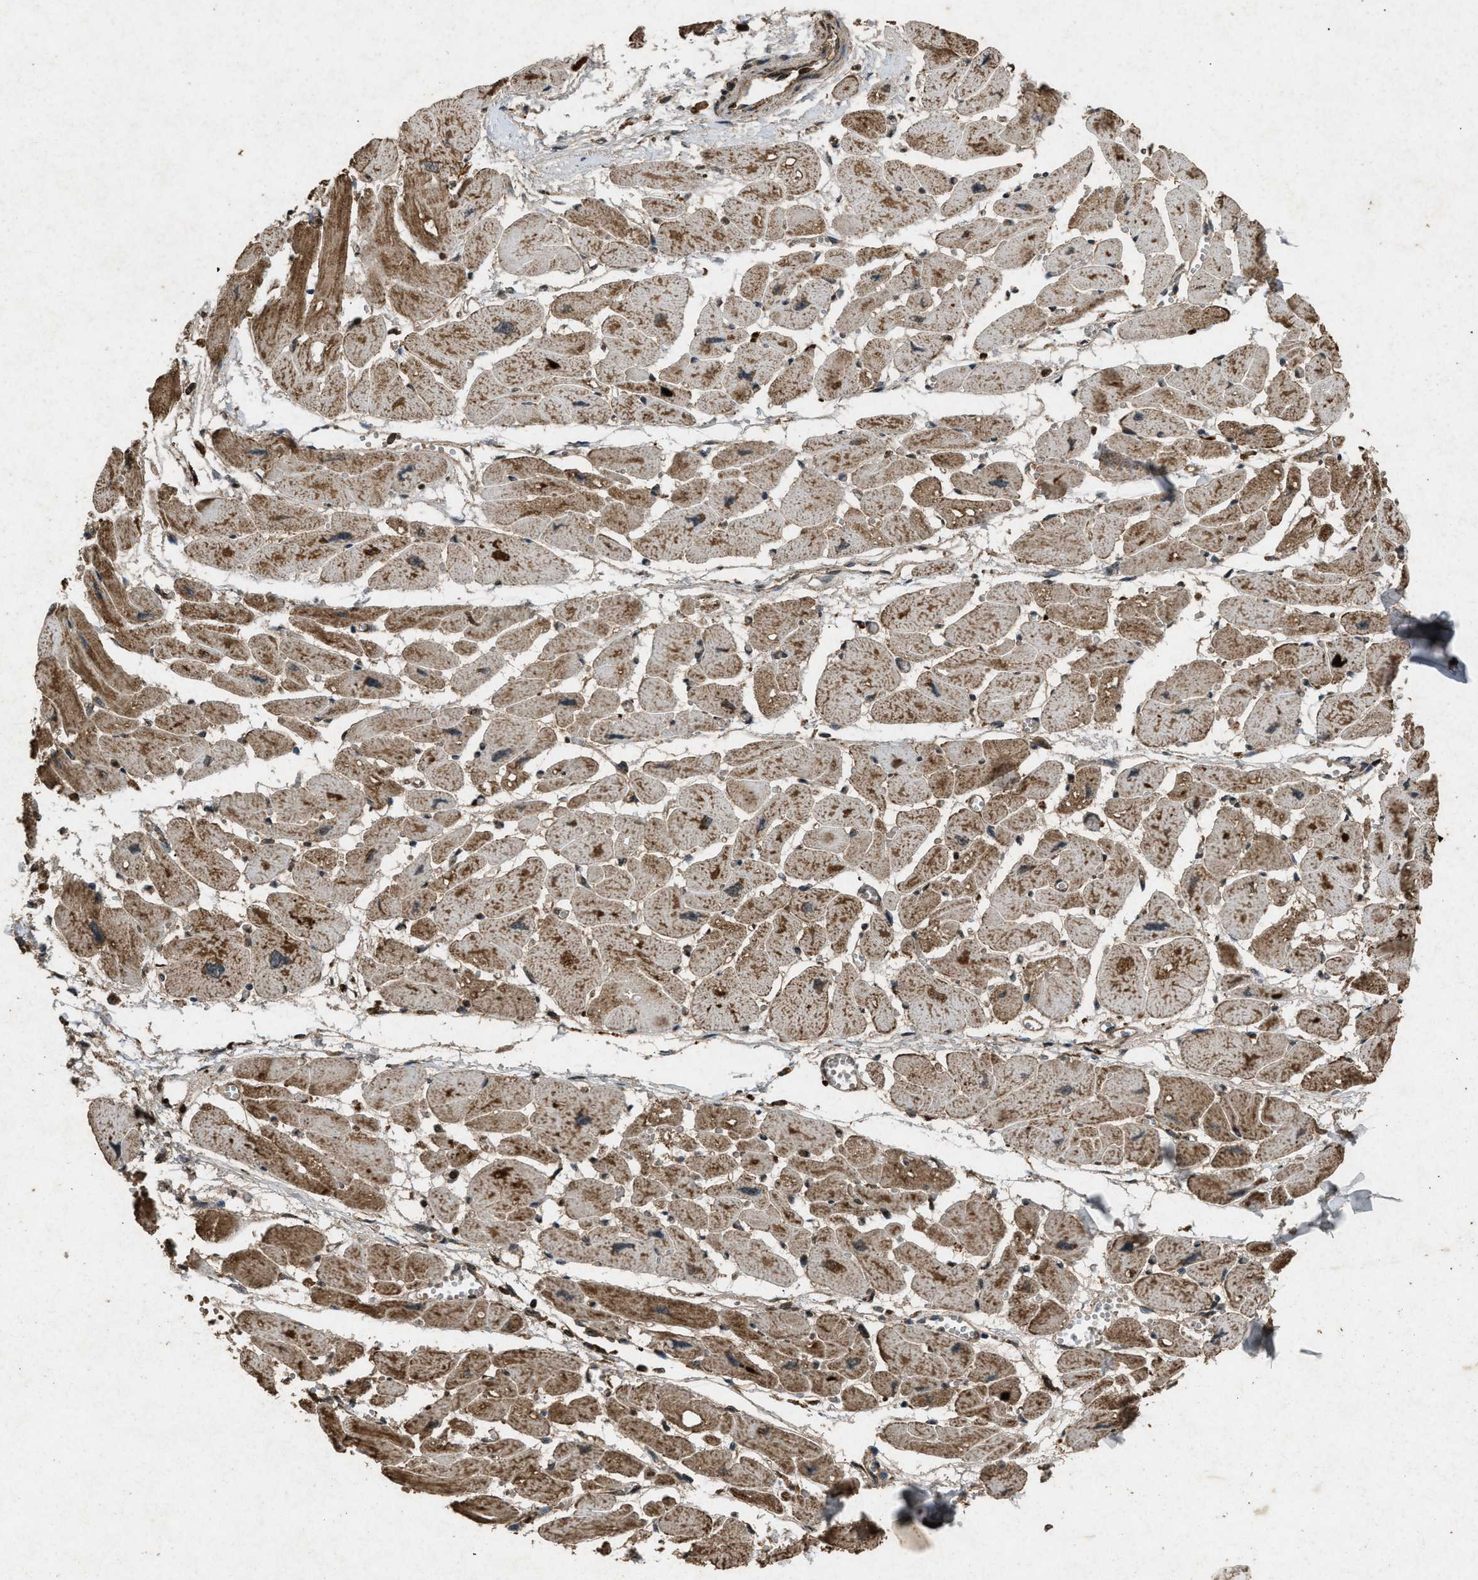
{"staining": {"intensity": "moderate", "quantity": ">75%", "location": "cytoplasmic/membranous"}, "tissue": "heart muscle", "cell_type": "Cardiomyocytes", "image_type": "normal", "snomed": [{"axis": "morphology", "description": "Normal tissue, NOS"}, {"axis": "topography", "description": "Heart"}], "caption": "Immunohistochemistry (IHC) of unremarkable human heart muscle demonstrates medium levels of moderate cytoplasmic/membranous positivity in approximately >75% of cardiomyocytes.", "gene": "OAS1", "patient": {"sex": "female", "age": 54}}